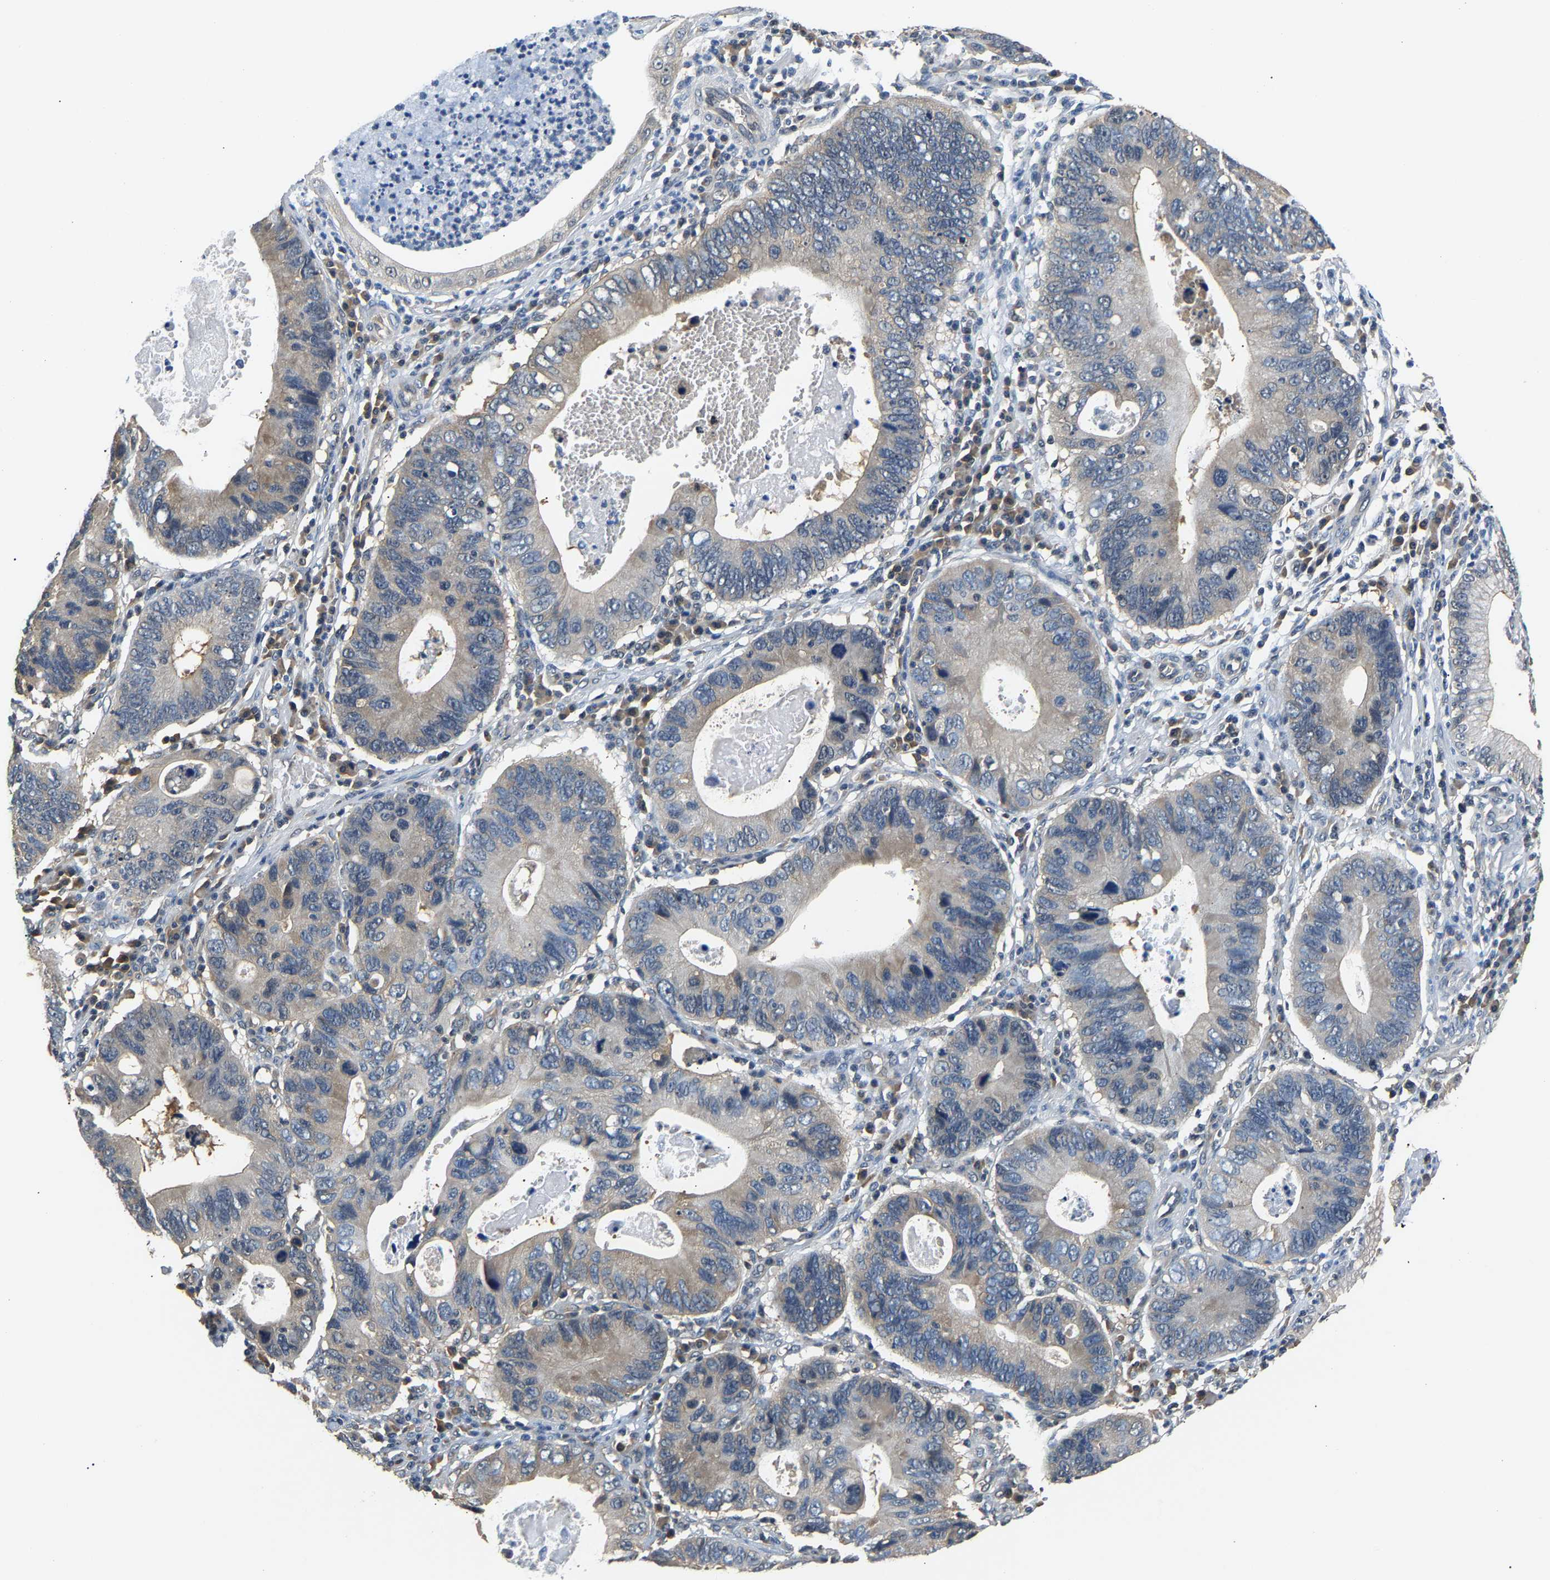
{"staining": {"intensity": "weak", "quantity": "<25%", "location": "cytoplasmic/membranous"}, "tissue": "stomach cancer", "cell_type": "Tumor cells", "image_type": "cancer", "snomed": [{"axis": "morphology", "description": "Adenocarcinoma, NOS"}, {"axis": "topography", "description": "Stomach"}], "caption": "An image of stomach cancer (adenocarcinoma) stained for a protein shows no brown staining in tumor cells. (DAB (3,3'-diaminobenzidine) IHC with hematoxylin counter stain).", "gene": "ARHGEF12", "patient": {"sex": "male", "age": 59}}